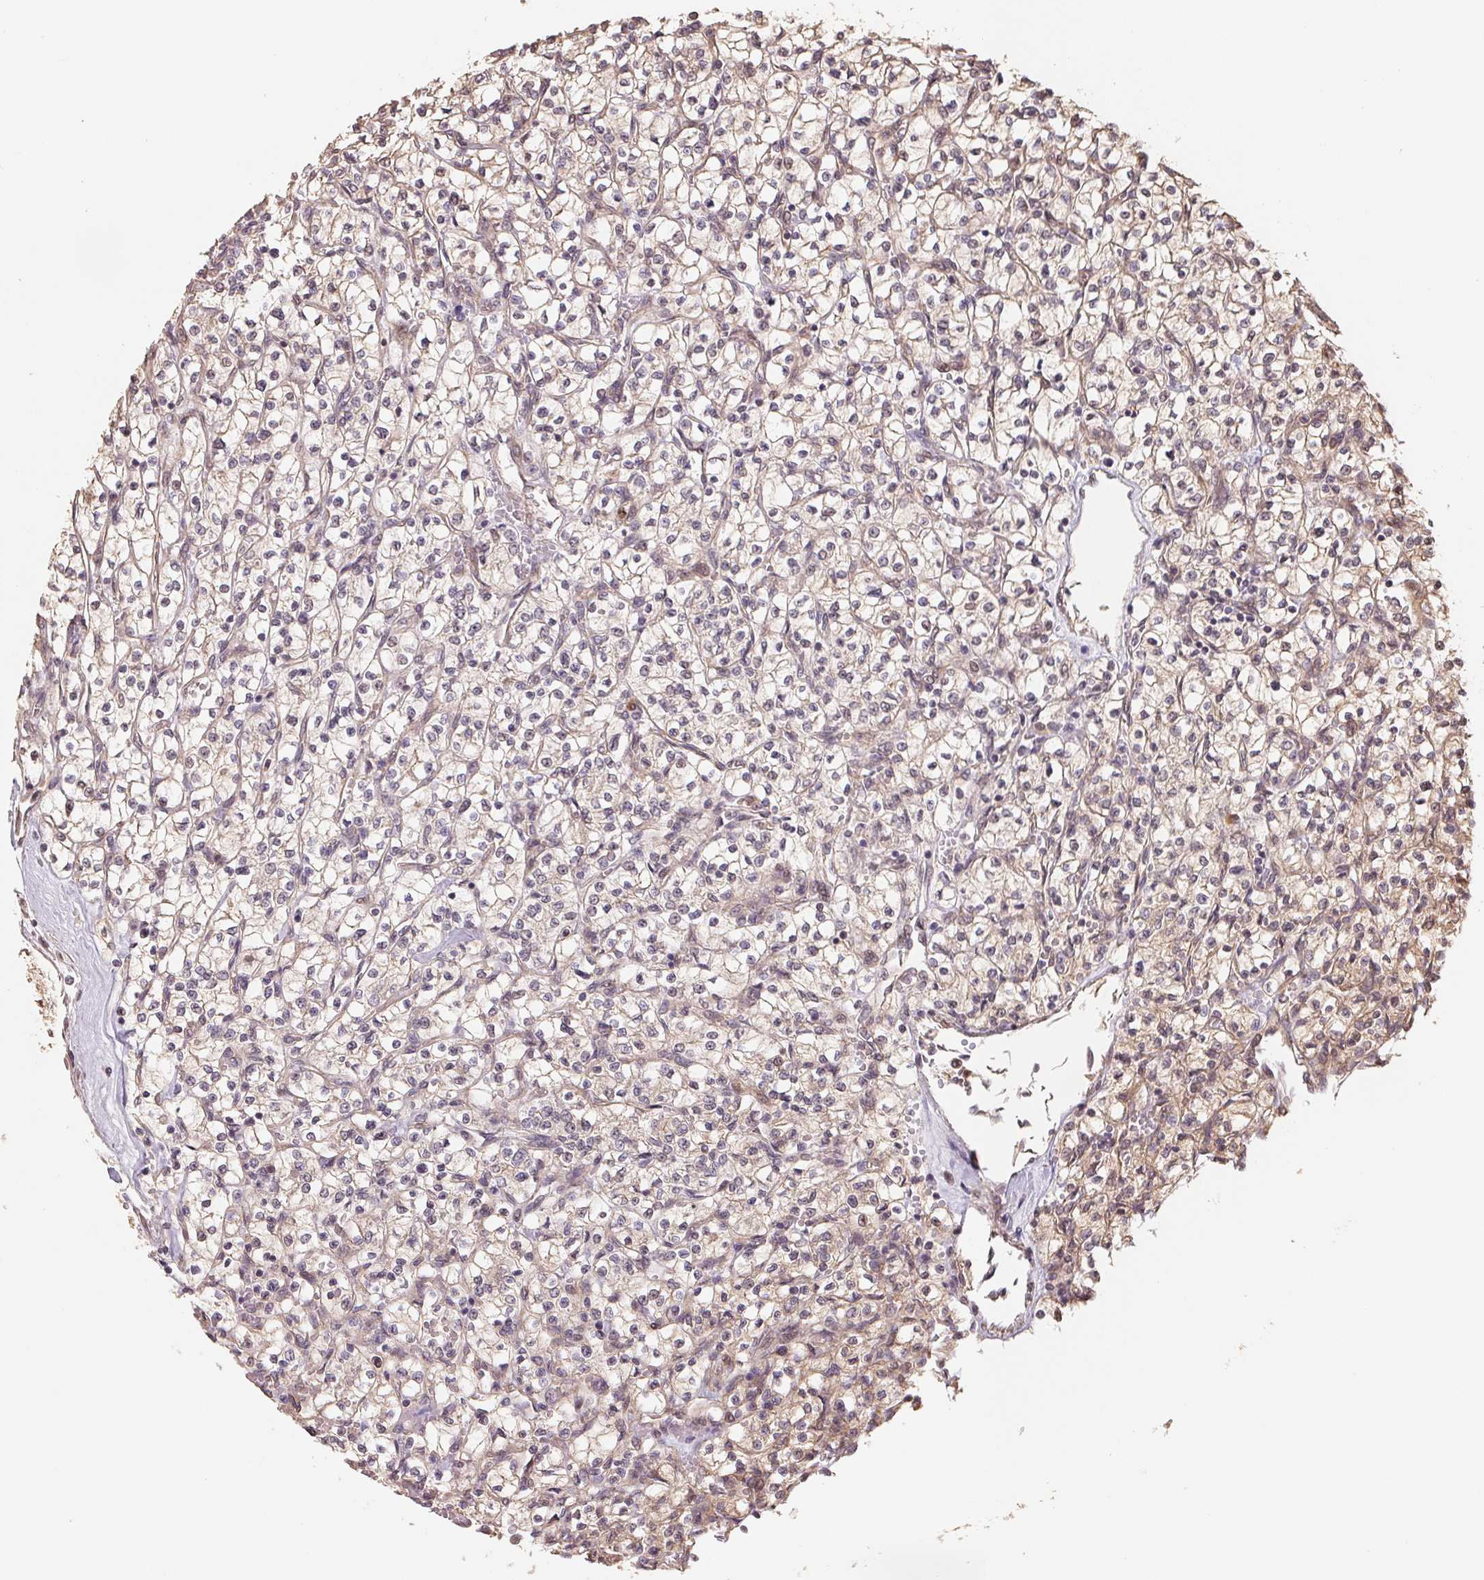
{"staining": {"intensity": "weak", "quantity": "<25%", "location": "cytoplasmic/membranous"}, "tissue": "renal cancer", "cell_type": "Tumor cells", "image_type": "cancer", "snomed": [{"axis": "morphology", "description": "Adenocarcinoma, NOS"}, {"axis": "topography", "description": "Kidney"}], "caption": "A high-resolution micrograph shows immunohistochemistry (IHC) staining of renal cancer, which exhibits no significant staining in tumor cells.", "gene": "TMEM222", "patient": {"sex": "female", "age": 64}}